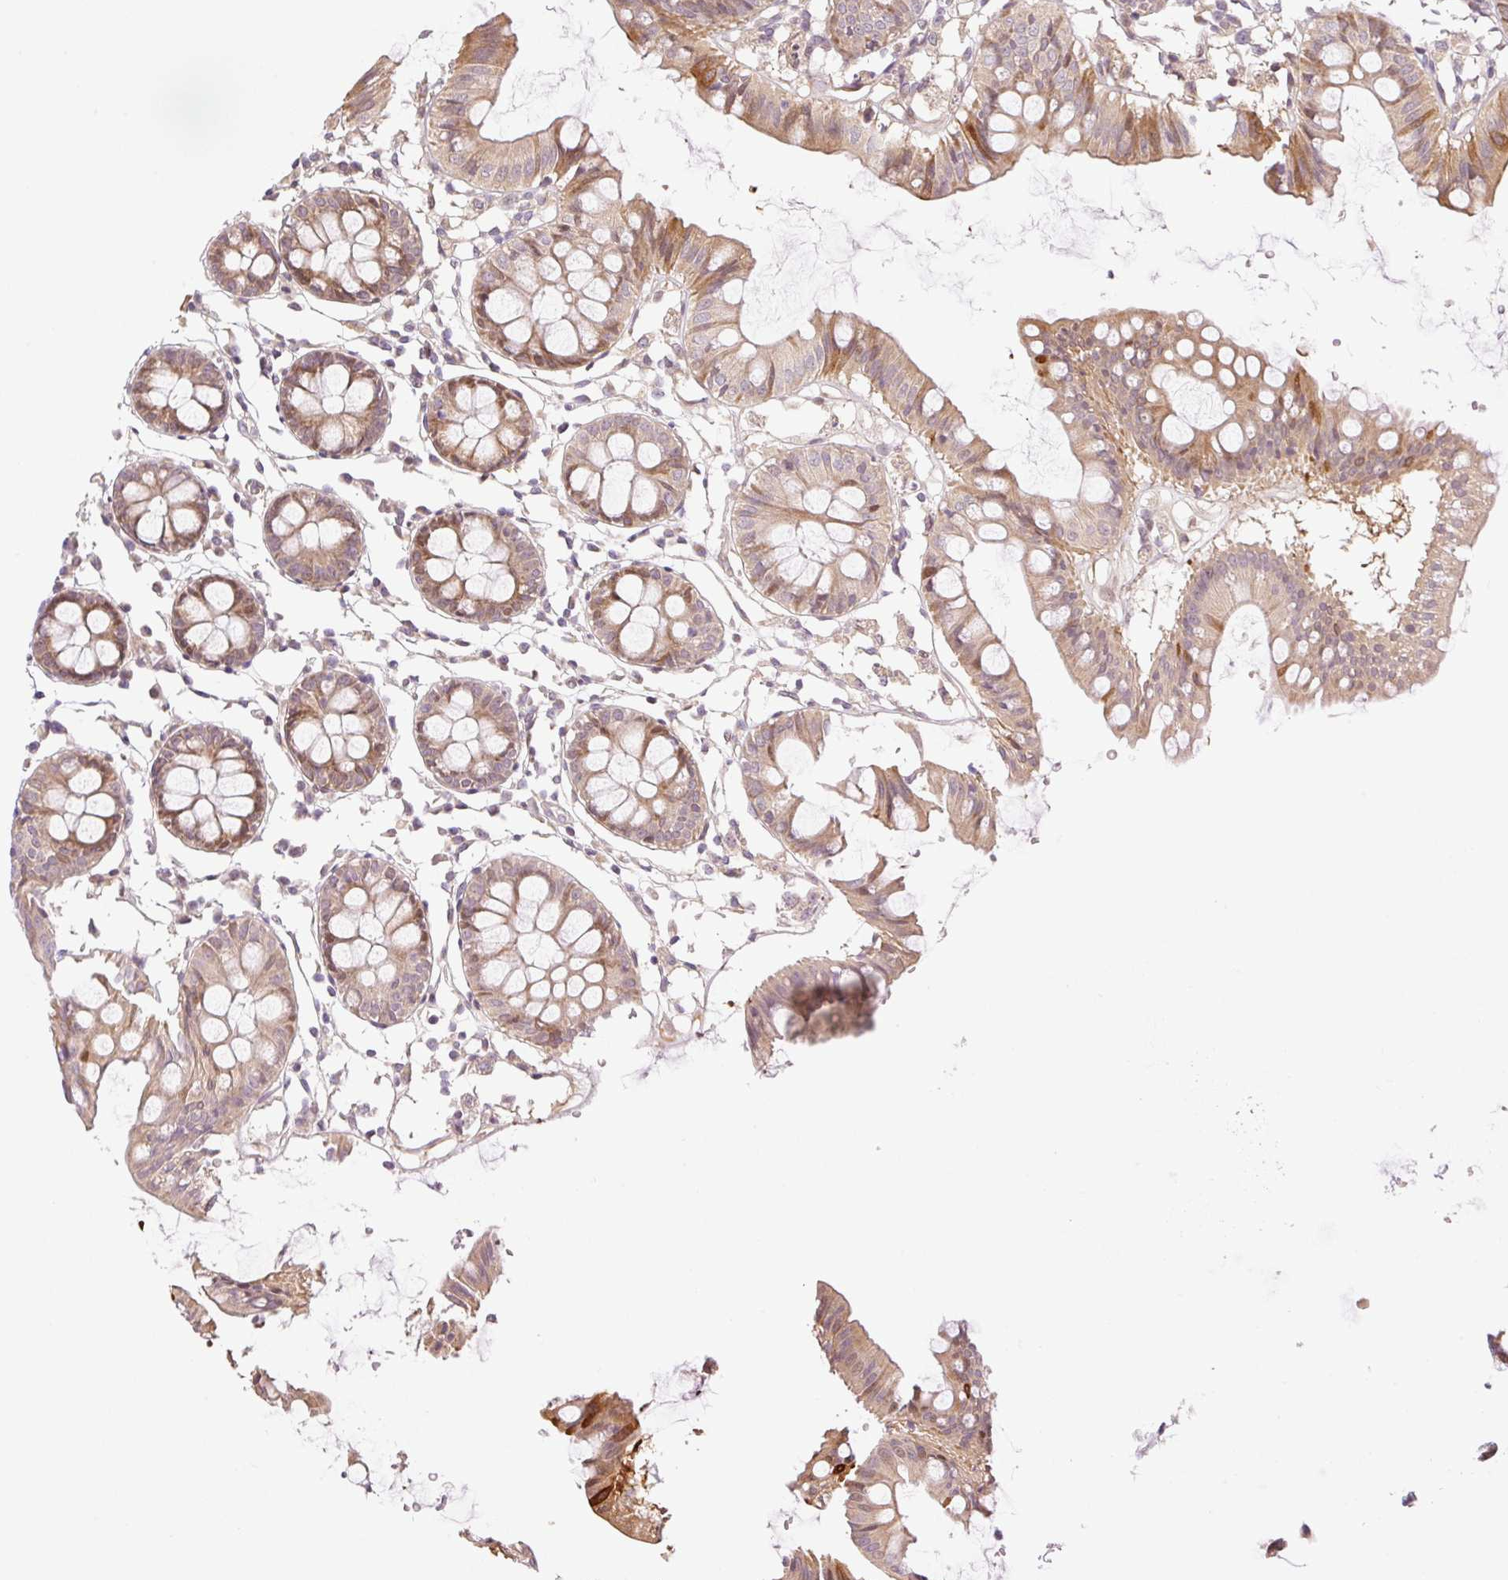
{"staining": {"intensity": "moderate", "quantity": "25%-75%", "location": "cytoplasmic/membranous"}, "tissue": "colon", "cell_type": "Endothelial cells", "image_type": "normal", "snomed": [{"axis": "morphology", "description": "Normal tissue, NOS"}, {"axis": "topography", "description": "Colon"}], "caption": "Immunohistochemistry (DAB) staining of benign colon shows moderate cytoplasmic/membranous protein expression in approximately 25%-75% of endothelial cells.", "gene": "ZNF394", "patient": {"sex": "female", "age": 84}}